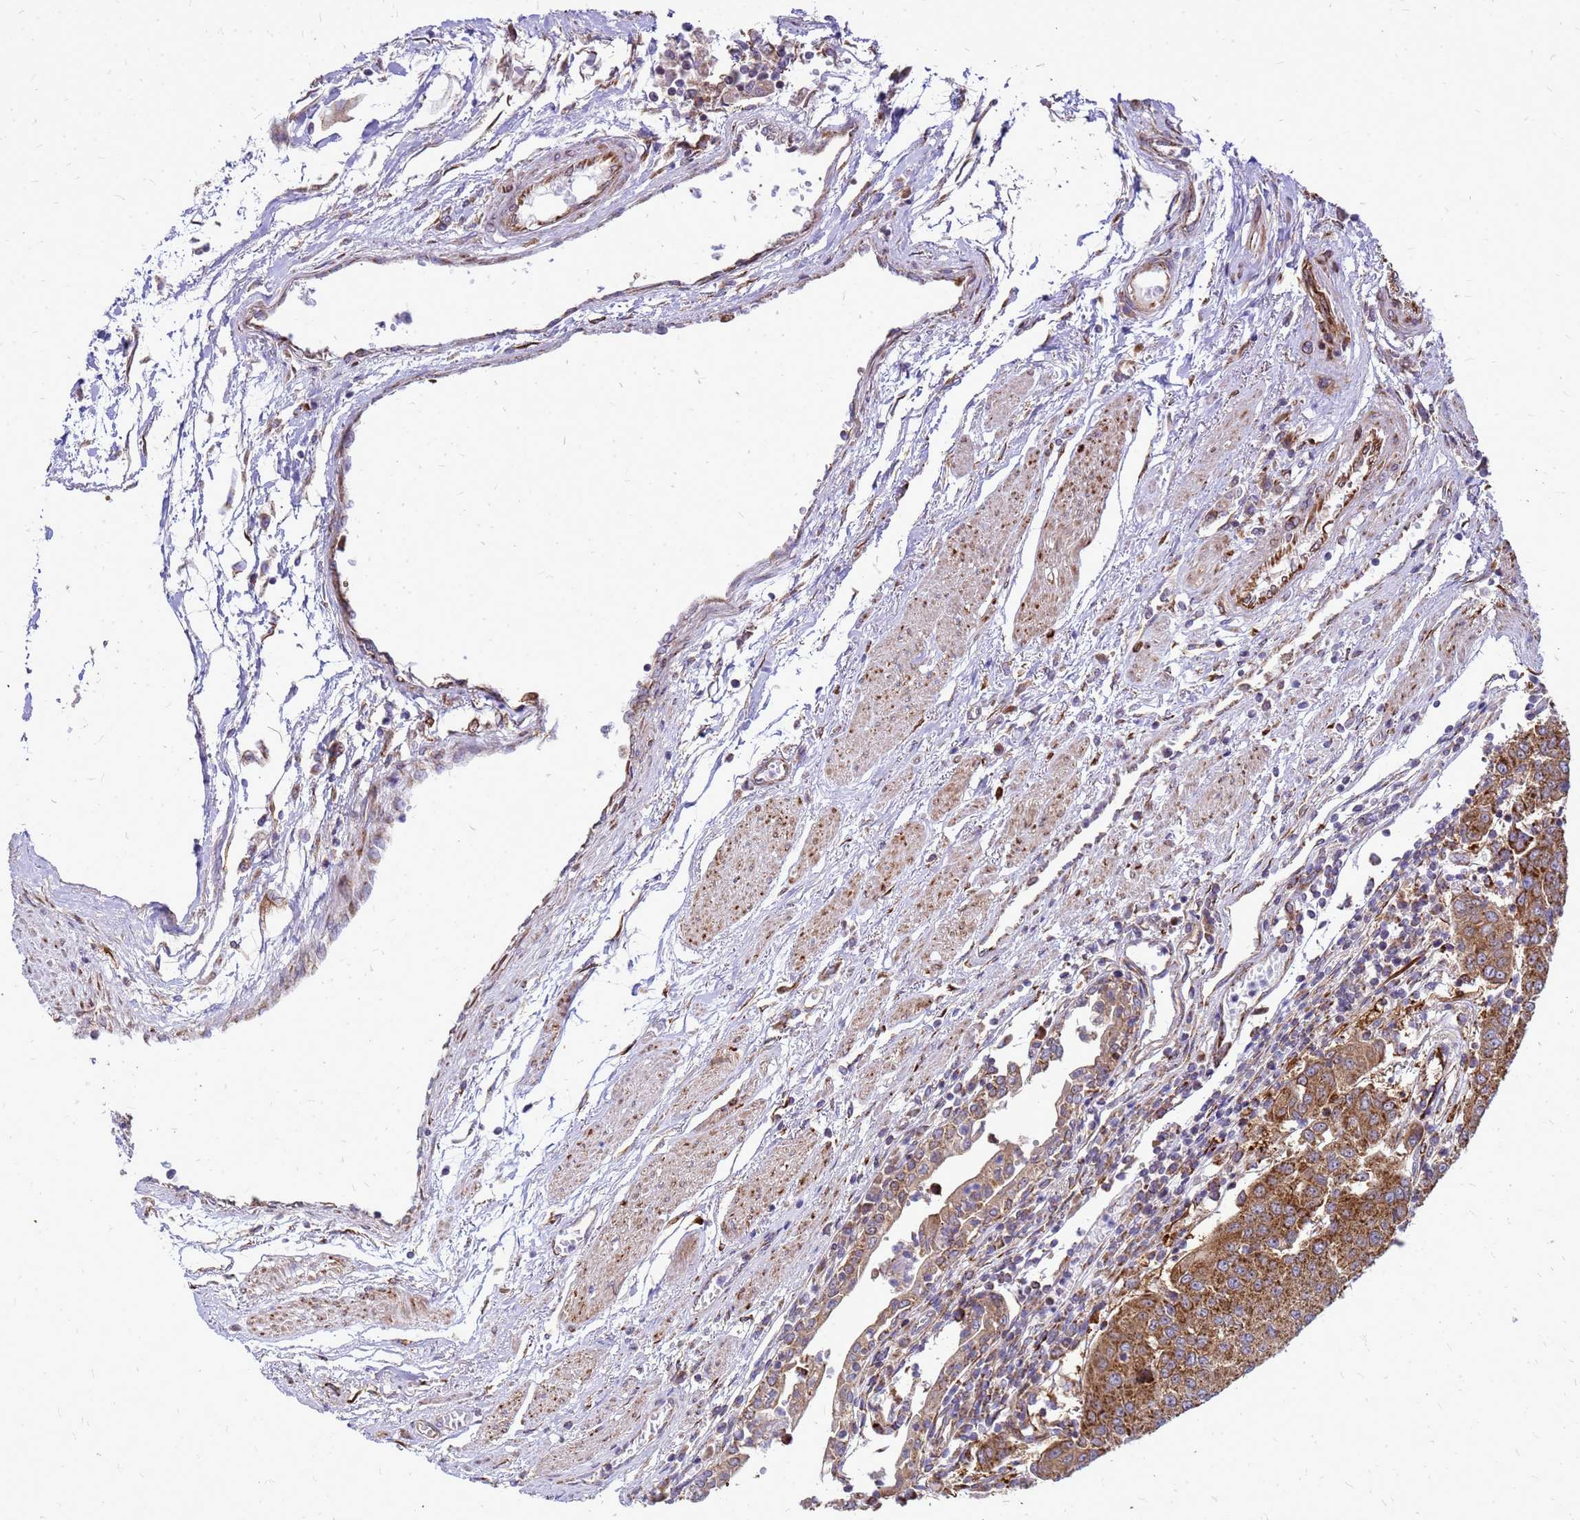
{"staining": {"intensity": "moderate", "quantity": ">75%", "location": "cytoplasmic/membranous"}, "tissue": "urothelial cancer", "cell_type": "Tumor cells", "image_type": "cancer", "snomed": [{"axis": "morphology", "description": "Urothelial carcinoma, High grade"}, {"axis": "topography", "description": "Urinary bladder"}], "caption": "Moderate cytoplasmic/membranous protein positivity is identified in about >75% of tumor cells in urothelial cancer.", "gene": "FSTL4", "patient": {"sex": "female", "age": 85}}